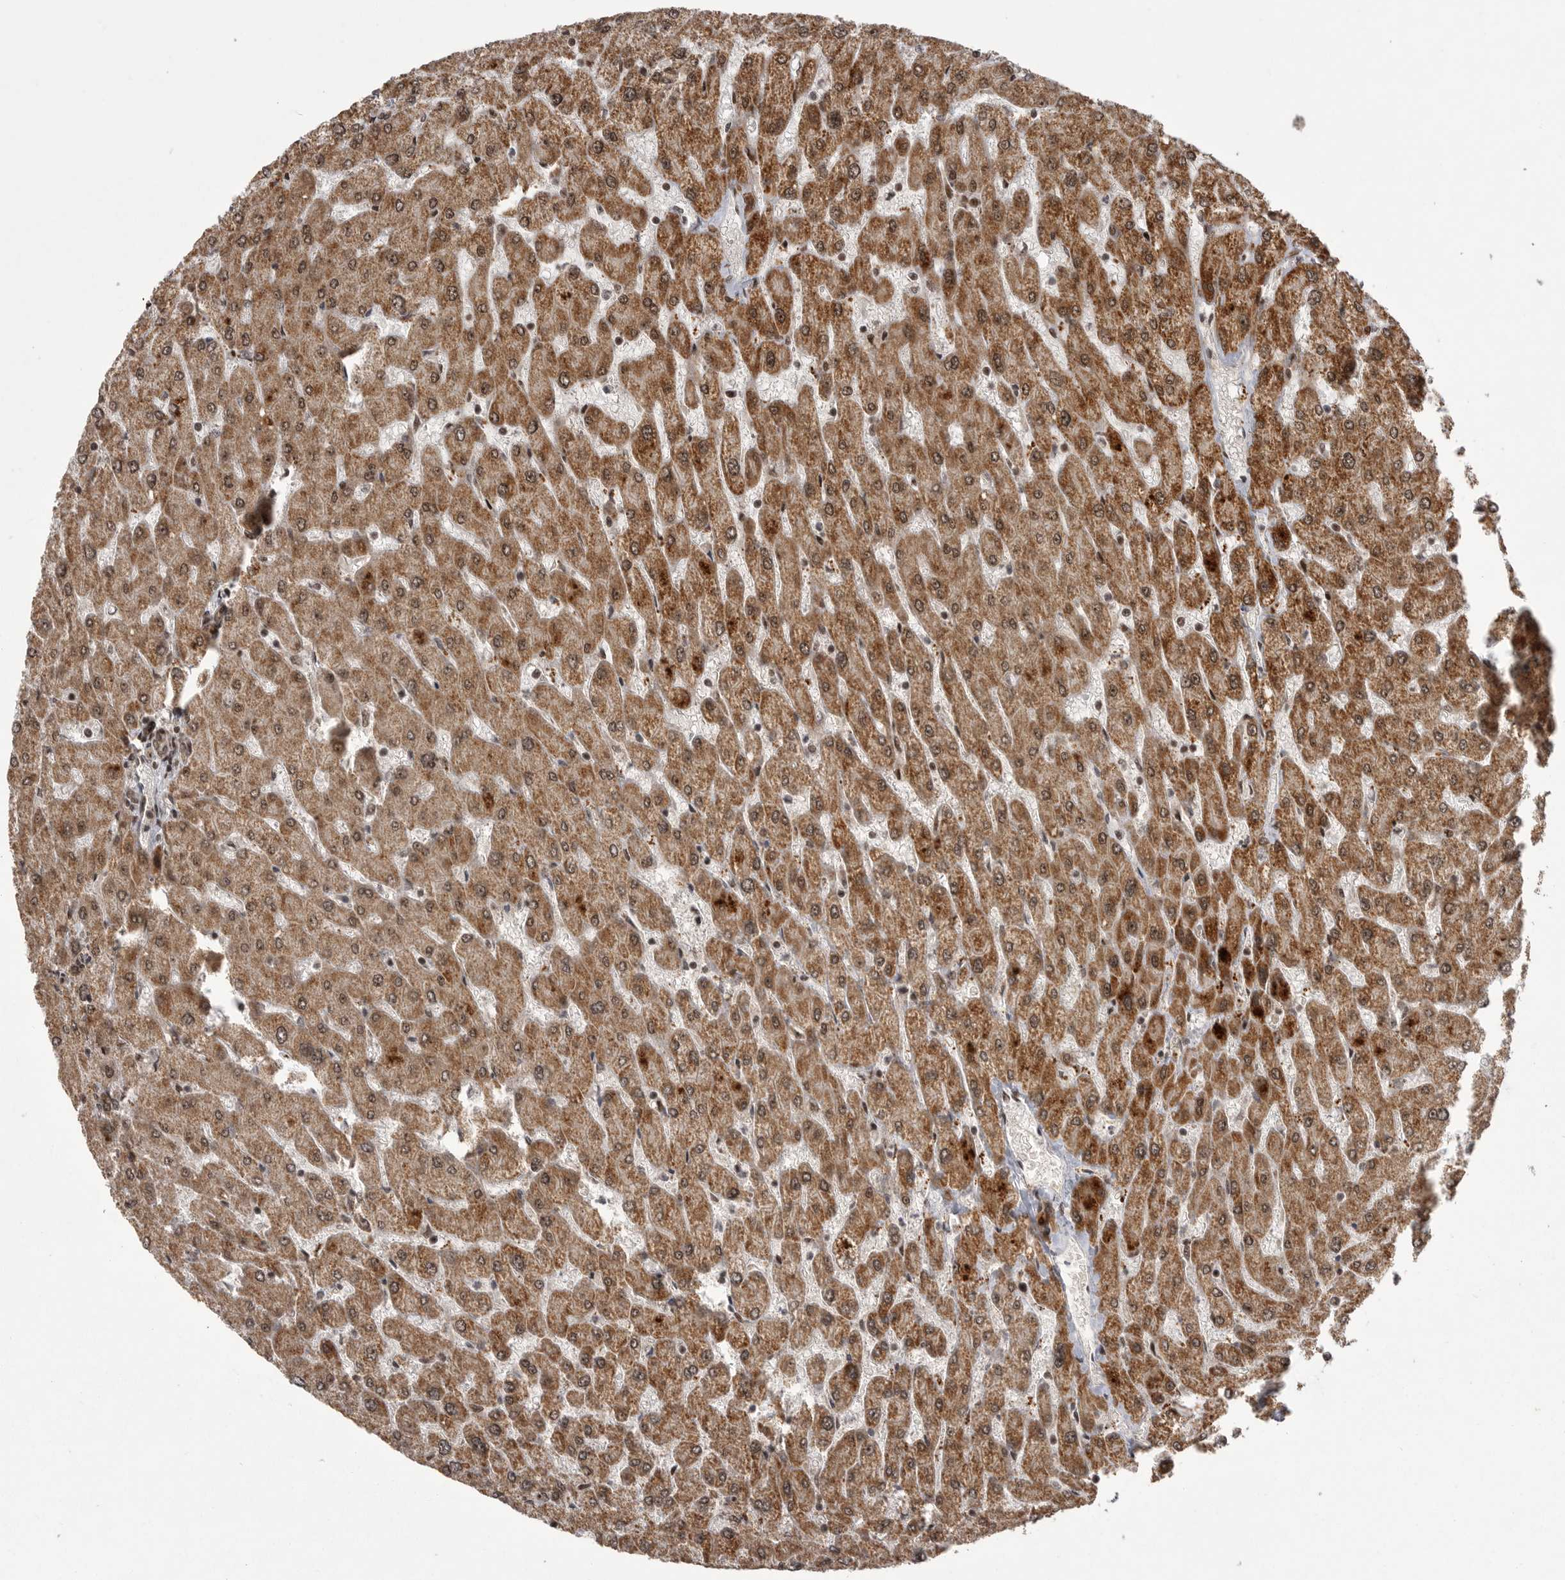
{"staining": {"intensity": "moderate", "quantity": "25%-75%", "location": "cytoplasmic/membranous,nuclear"}, "tissue": "liver", "cell_type": "Cholangiocytes", "image_type": "normal", "snomed": [{"axis": "morphology", "description": "Normal tissue, NOS"}, {"axis": "topography", "description": "Liver"}], "caption": "High-power microscopy captured an IHC micrograph of benign liver, revealing moderate cytoplasmic/membranous,nuclear expression in about 25%-75% of cholangiocytes. (DAB (3,3'-diaminobenzidine) IHC with brightfield microscopy, high magnification).", "gene": "PPP1R8", "patient": {"sex": "male", "age": 55}}